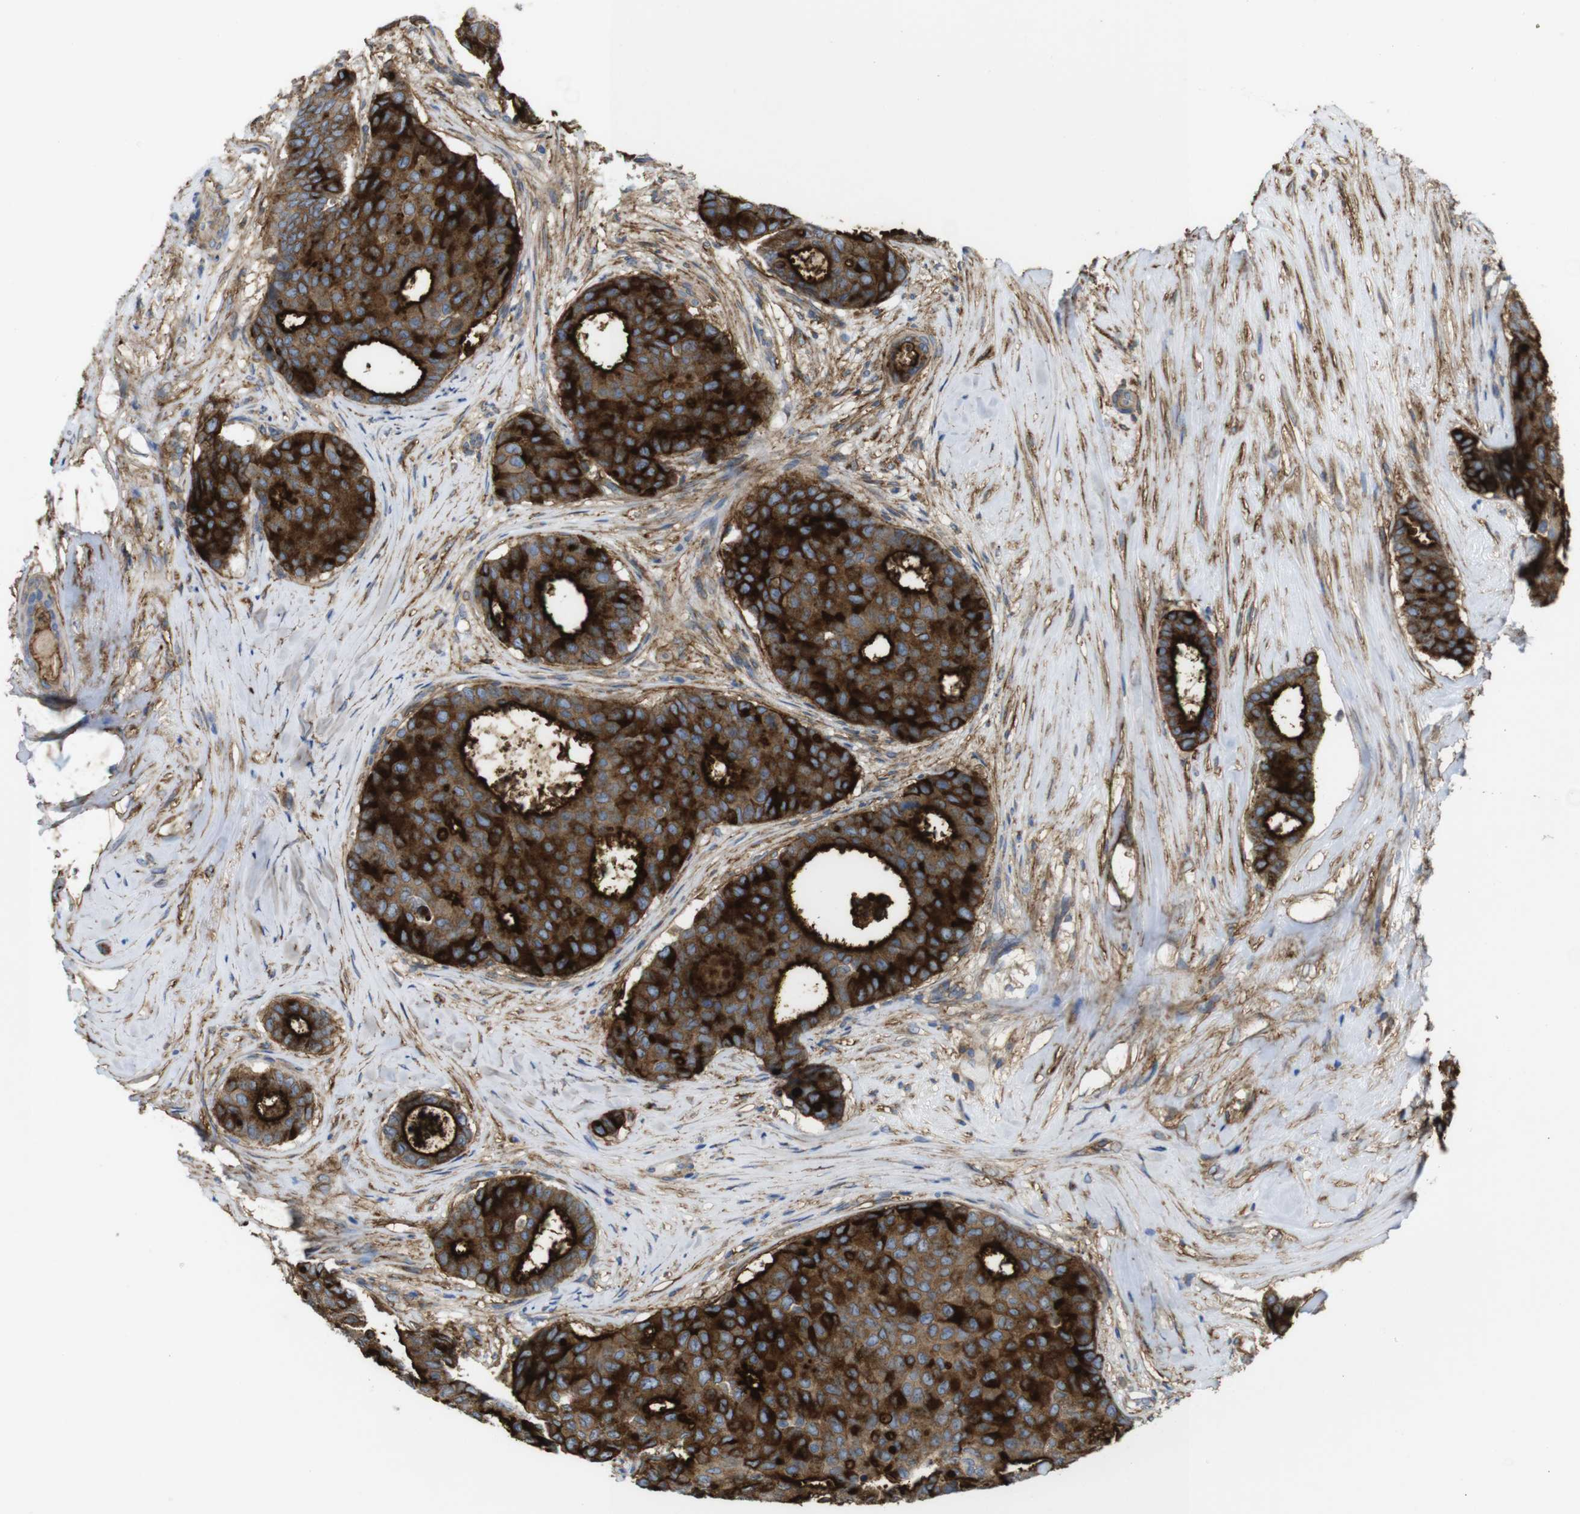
{"staining": {"intensity": "strong", "quantity": ">75%", "location": "cytoplasmic/membranous"}, "tissue": "breast cancer", "cell_type": "Tumor cells", "image_type": "cancer", "snomed": [{"axis": "morphology", "description": "Duct carcinoma"}, {"axis": "topography", "description": "Breast"}], "caption": "This image displays IHC staining of human breast intraductal carcinoma, with high strong cytoplasmic/membranous staining in approximately >75% of tumor cells.", "gene": "CYBRD1", "patient": {"sex": "female", "age": 75}}